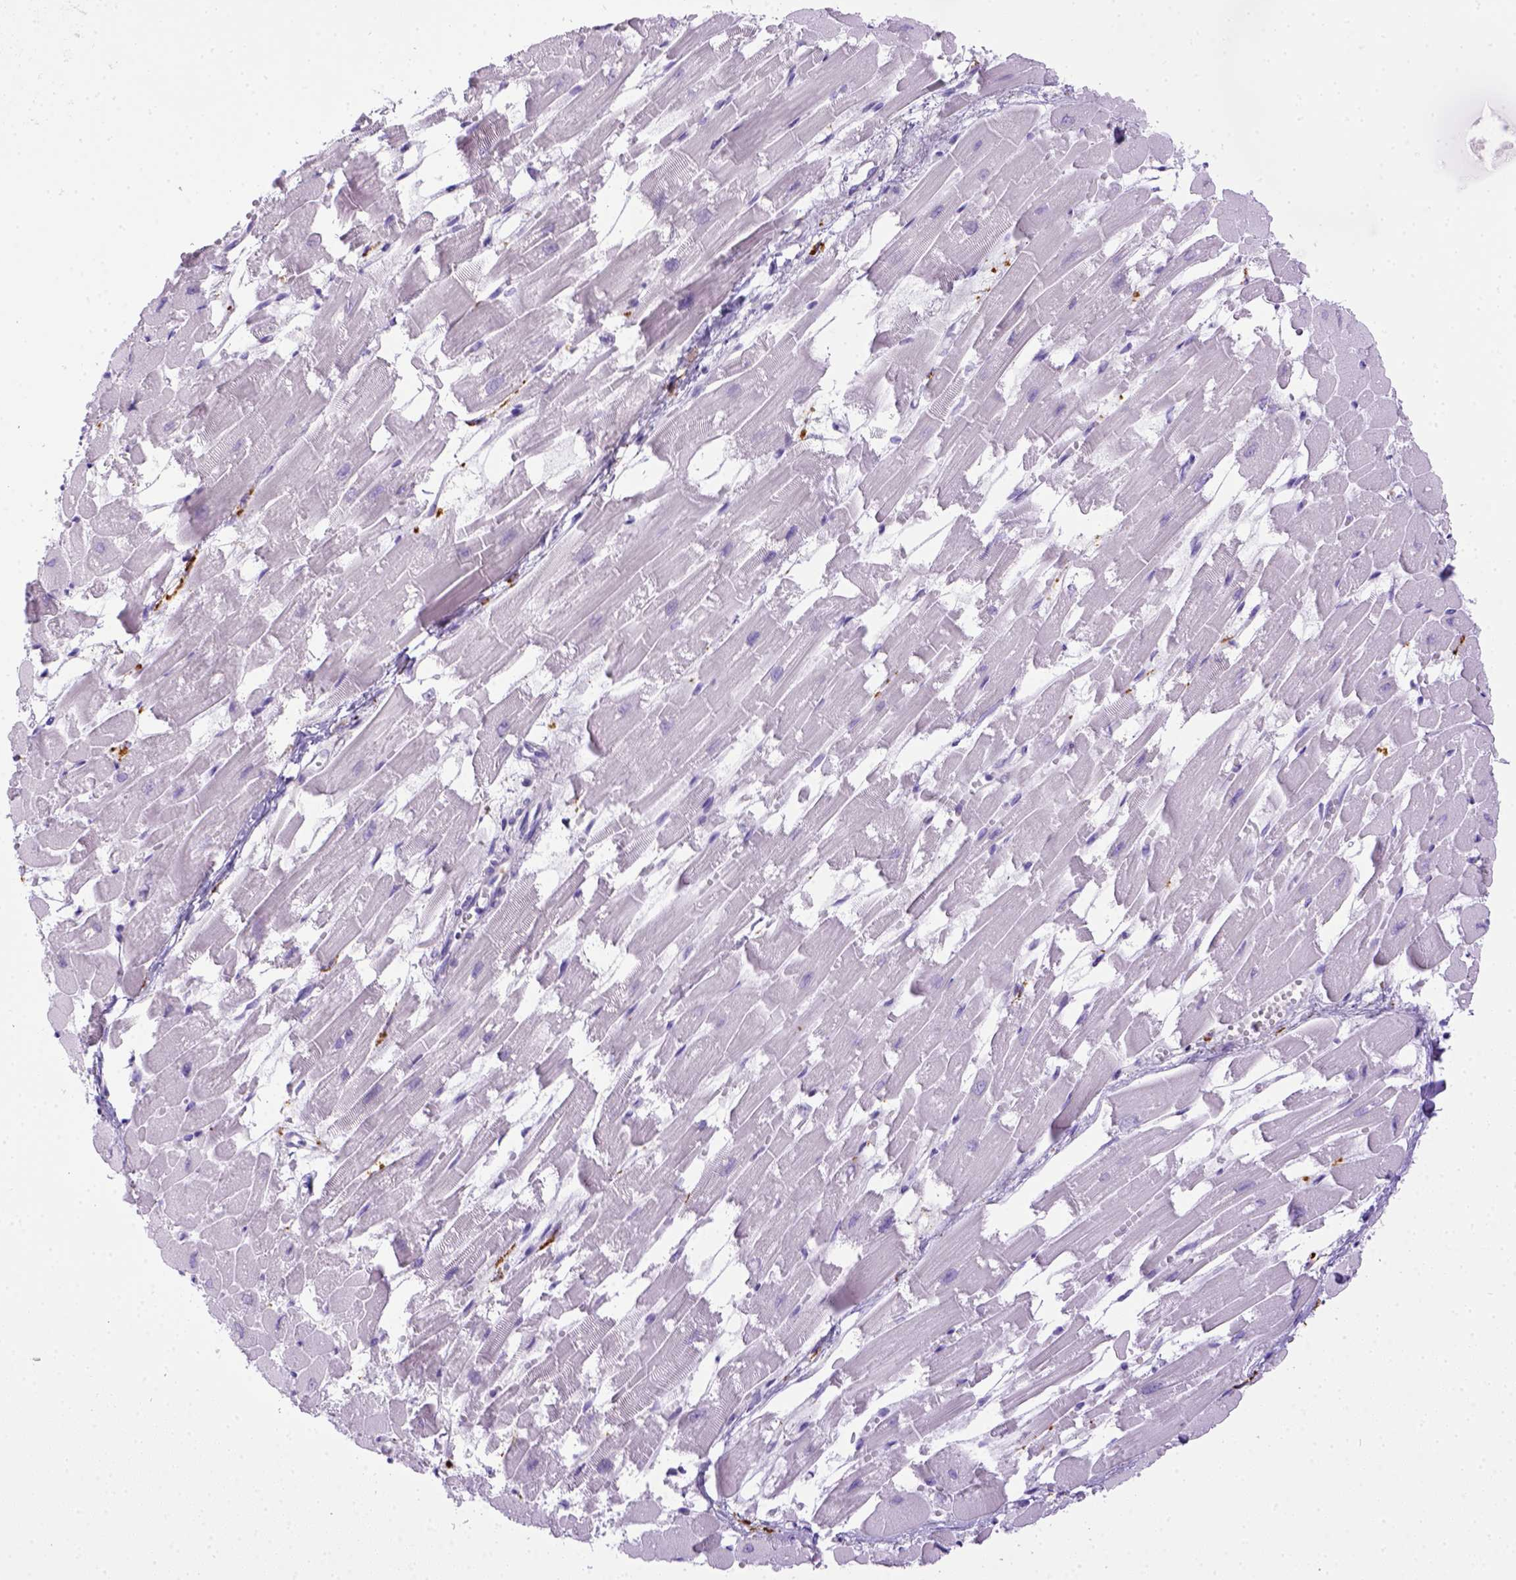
{"staining": {"intensity": "negative", "quantity": "none", "location": "none"}, "tissue": "heart muscle", "cell_type": "Cardiomyocytes", "image_type": "normal", "snomed": [{"axis": "morphology", "description": "Normal tissue, NOS"}, {"axis": "topography", "description": "Heart"}], "caption": "Immunohistochemistry (IHC) of benign heart muscle exhibits no staining in cardiomyocytes.", "gene": "CD68", "patient": {"sex": "female", "age": 52}}